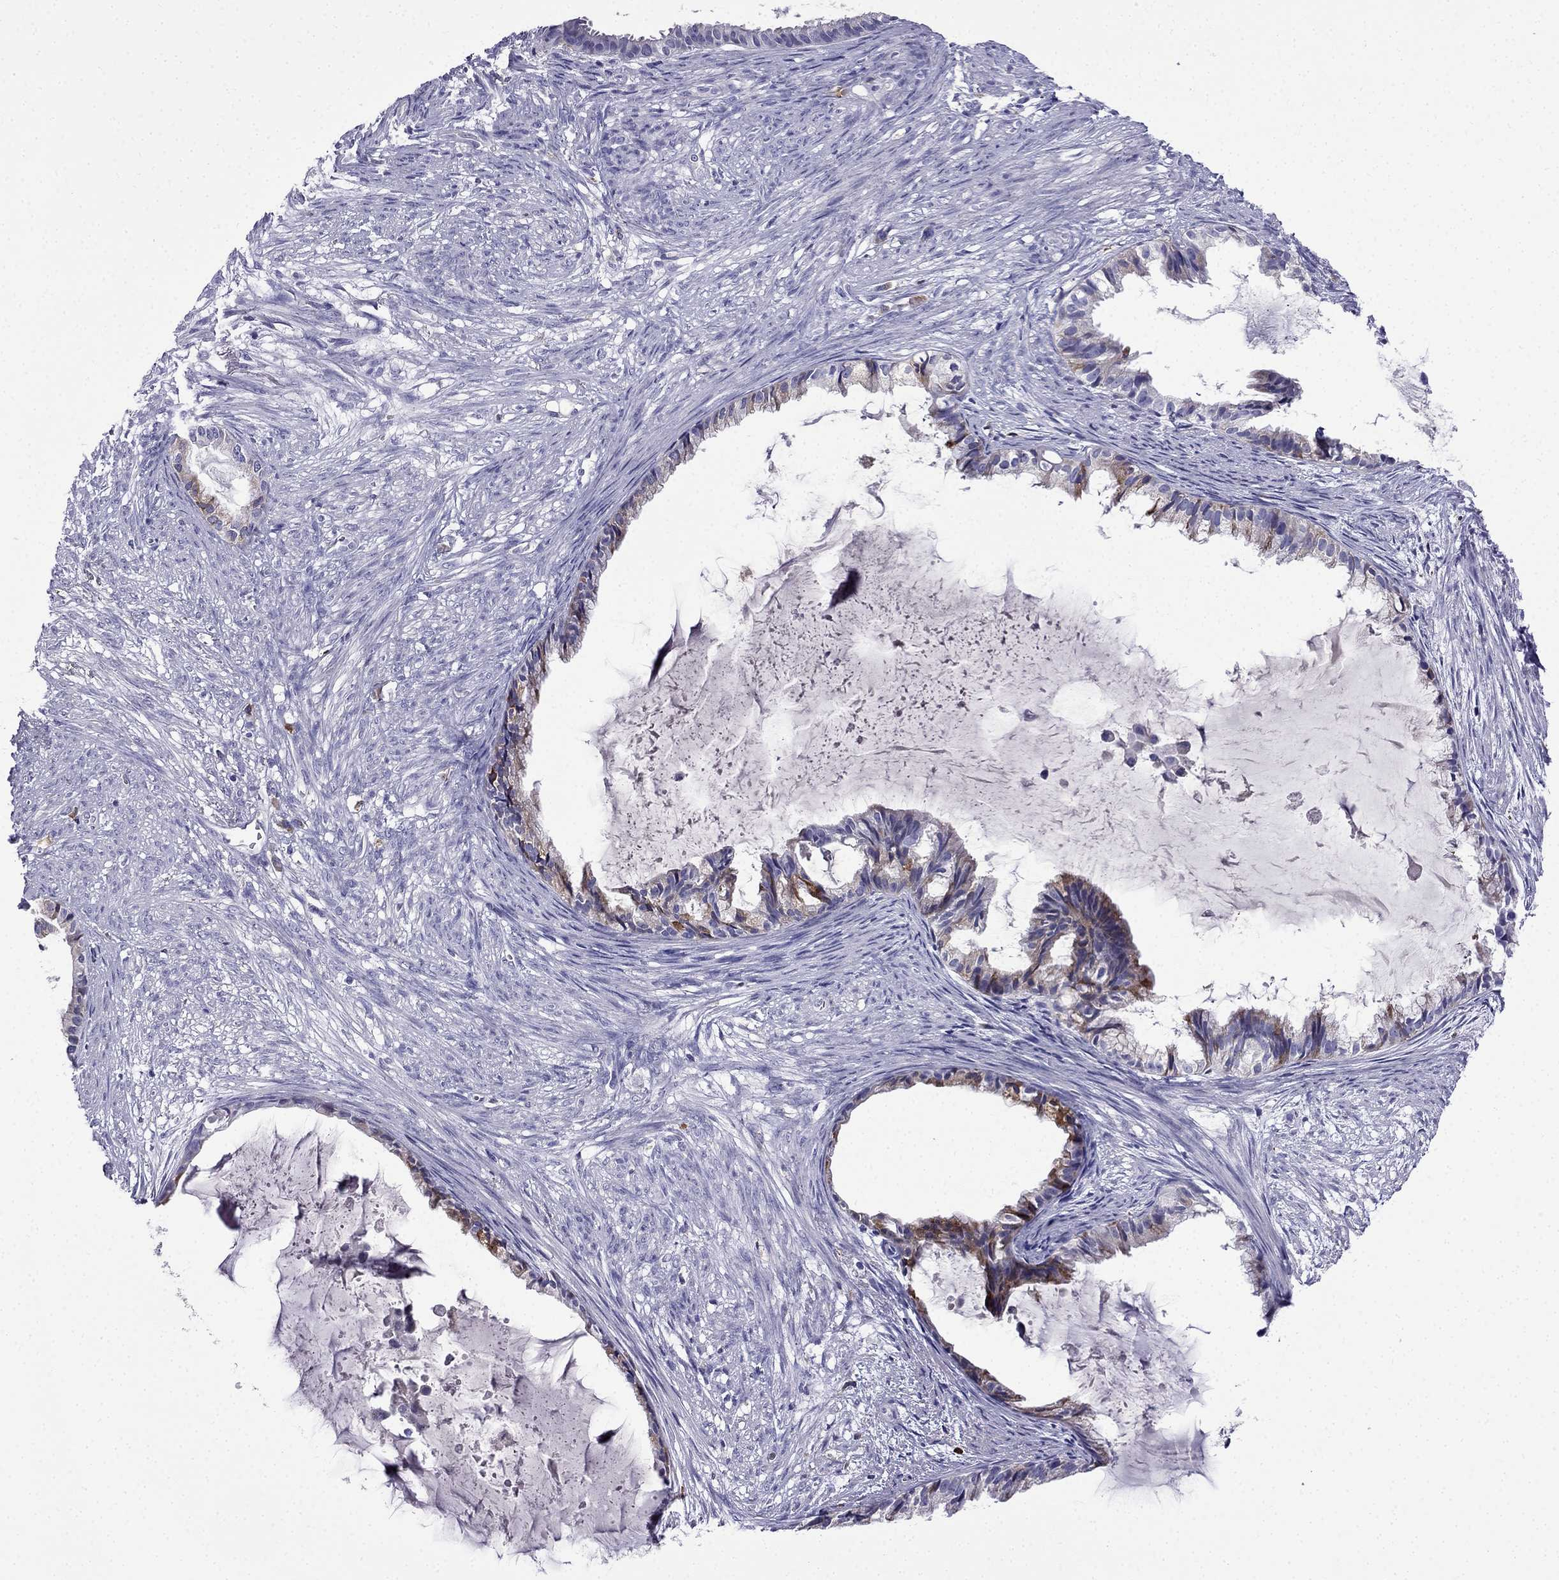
{"staining": {"intensity": "moderate", "quantity": "<25%", "location": "cytoplasmic/membranous"}, "tissue": "endometrial cancer", "cell_type": "Tumor cells", "image_type": "cancer", "snomed": [{"axis": "morphology", "description": "Adenocarcinoma, NOS"}, {"axis": "topography", "description": "Endometrium"}], "caption": "A histopathology image of endometrial cancer (adenocarcinoma) stained for a protein demonstrates moderate cytoplasmic/membranous brown staining in tumor cells.", "gene": "TSSK4", "patient": {"sex": "female", "age": 86}}